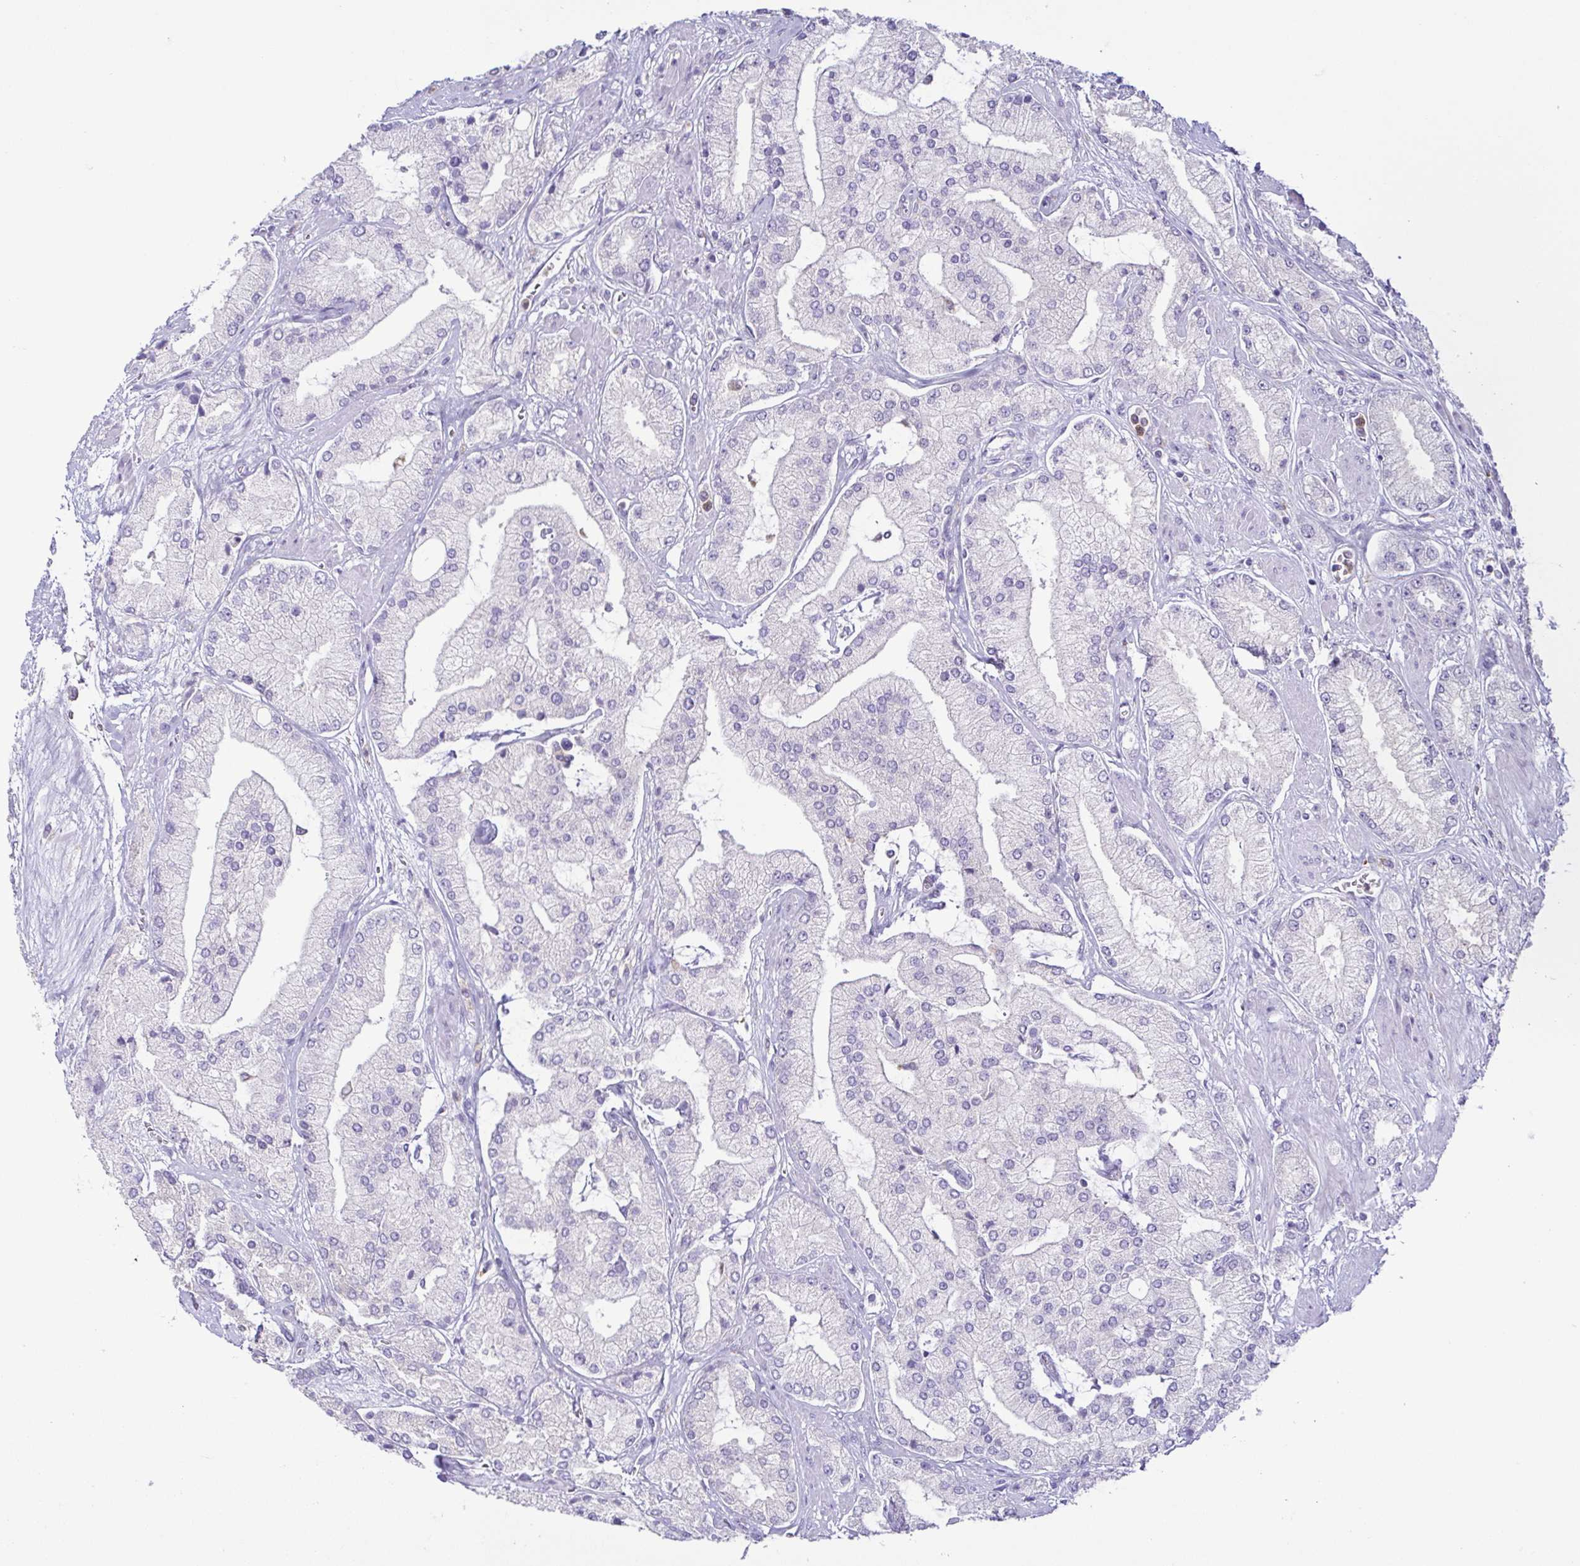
{"staining": {"intensity": "negative", "quantity": "none", "location": "none"}, "tissue": "prostate cancer", "cell_type": "Tumor cells", "image_type": "cancer", "snomed": [{"axis": "morphology", "description": "Adenocarcinoma, High grade"}, {"axis": "topography", "description": "Prostate"}], "caption": "An image of human prostate adenocarcinoma (high-grade) is negative for staining in tumor cells.", "gene": "ATP6V1G2", "patient": {"sex": "male", "age": 68}}